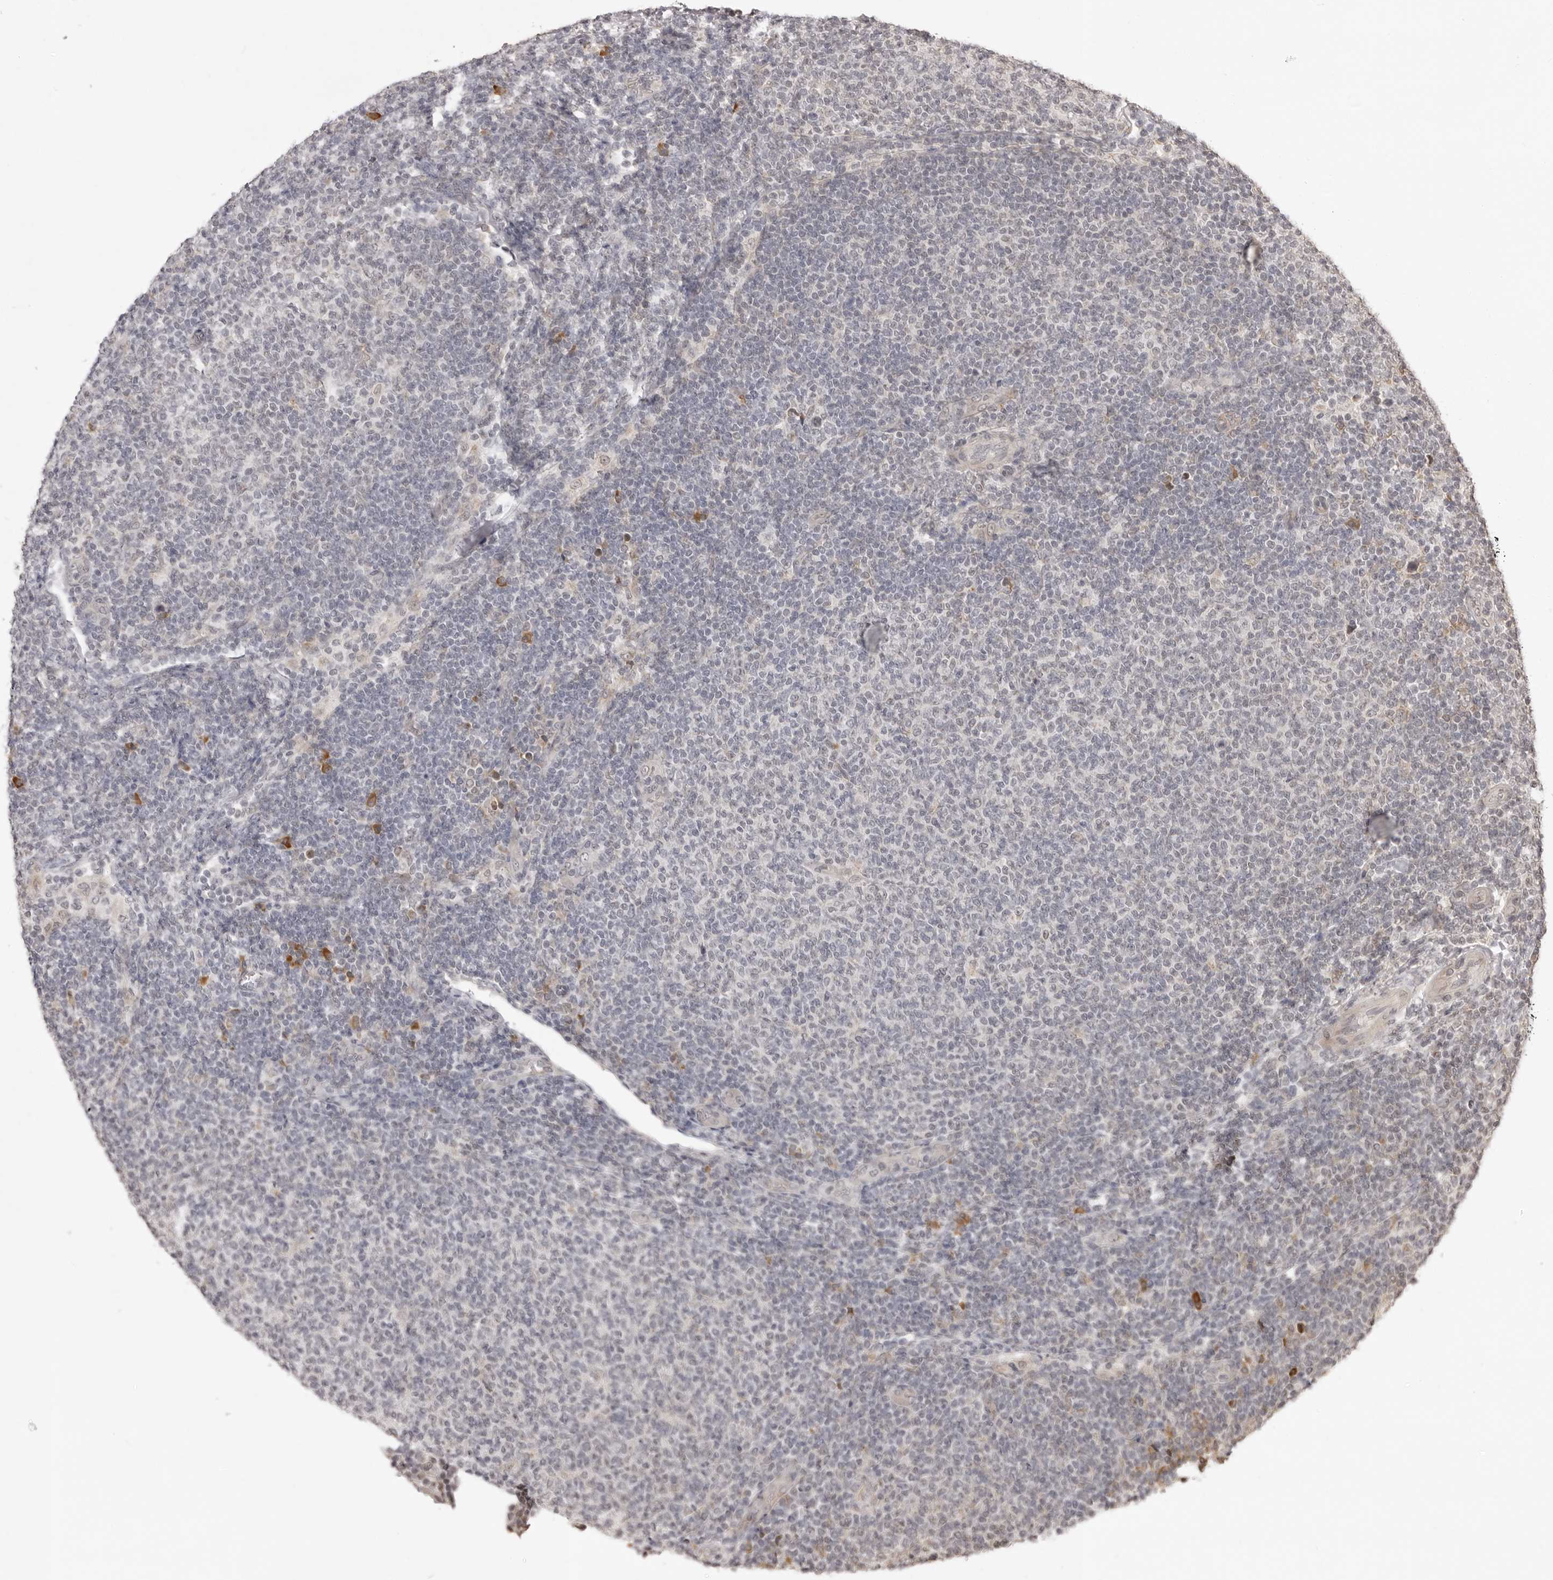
{"staining": {"intensity": "negative", "quantity": "none", "location": "none"}, "tissue": "lymphoma", "cell_type": "Tumor cells", "image_type": "cancer", "snomed": [{"axis": "morphology", "description": "Malignant lymphoma, non-Hodgkin's type, Low grade"}, {"axis": "topography", "description": "Lymph node"}], "caption": "High power microscopy micrograph of an immunohistochemistry image of lymphoma, revealing no significant expression in tumor cells.", "gene": "ZC3H11A", "patient": {"sex": "male", "age": 66}}